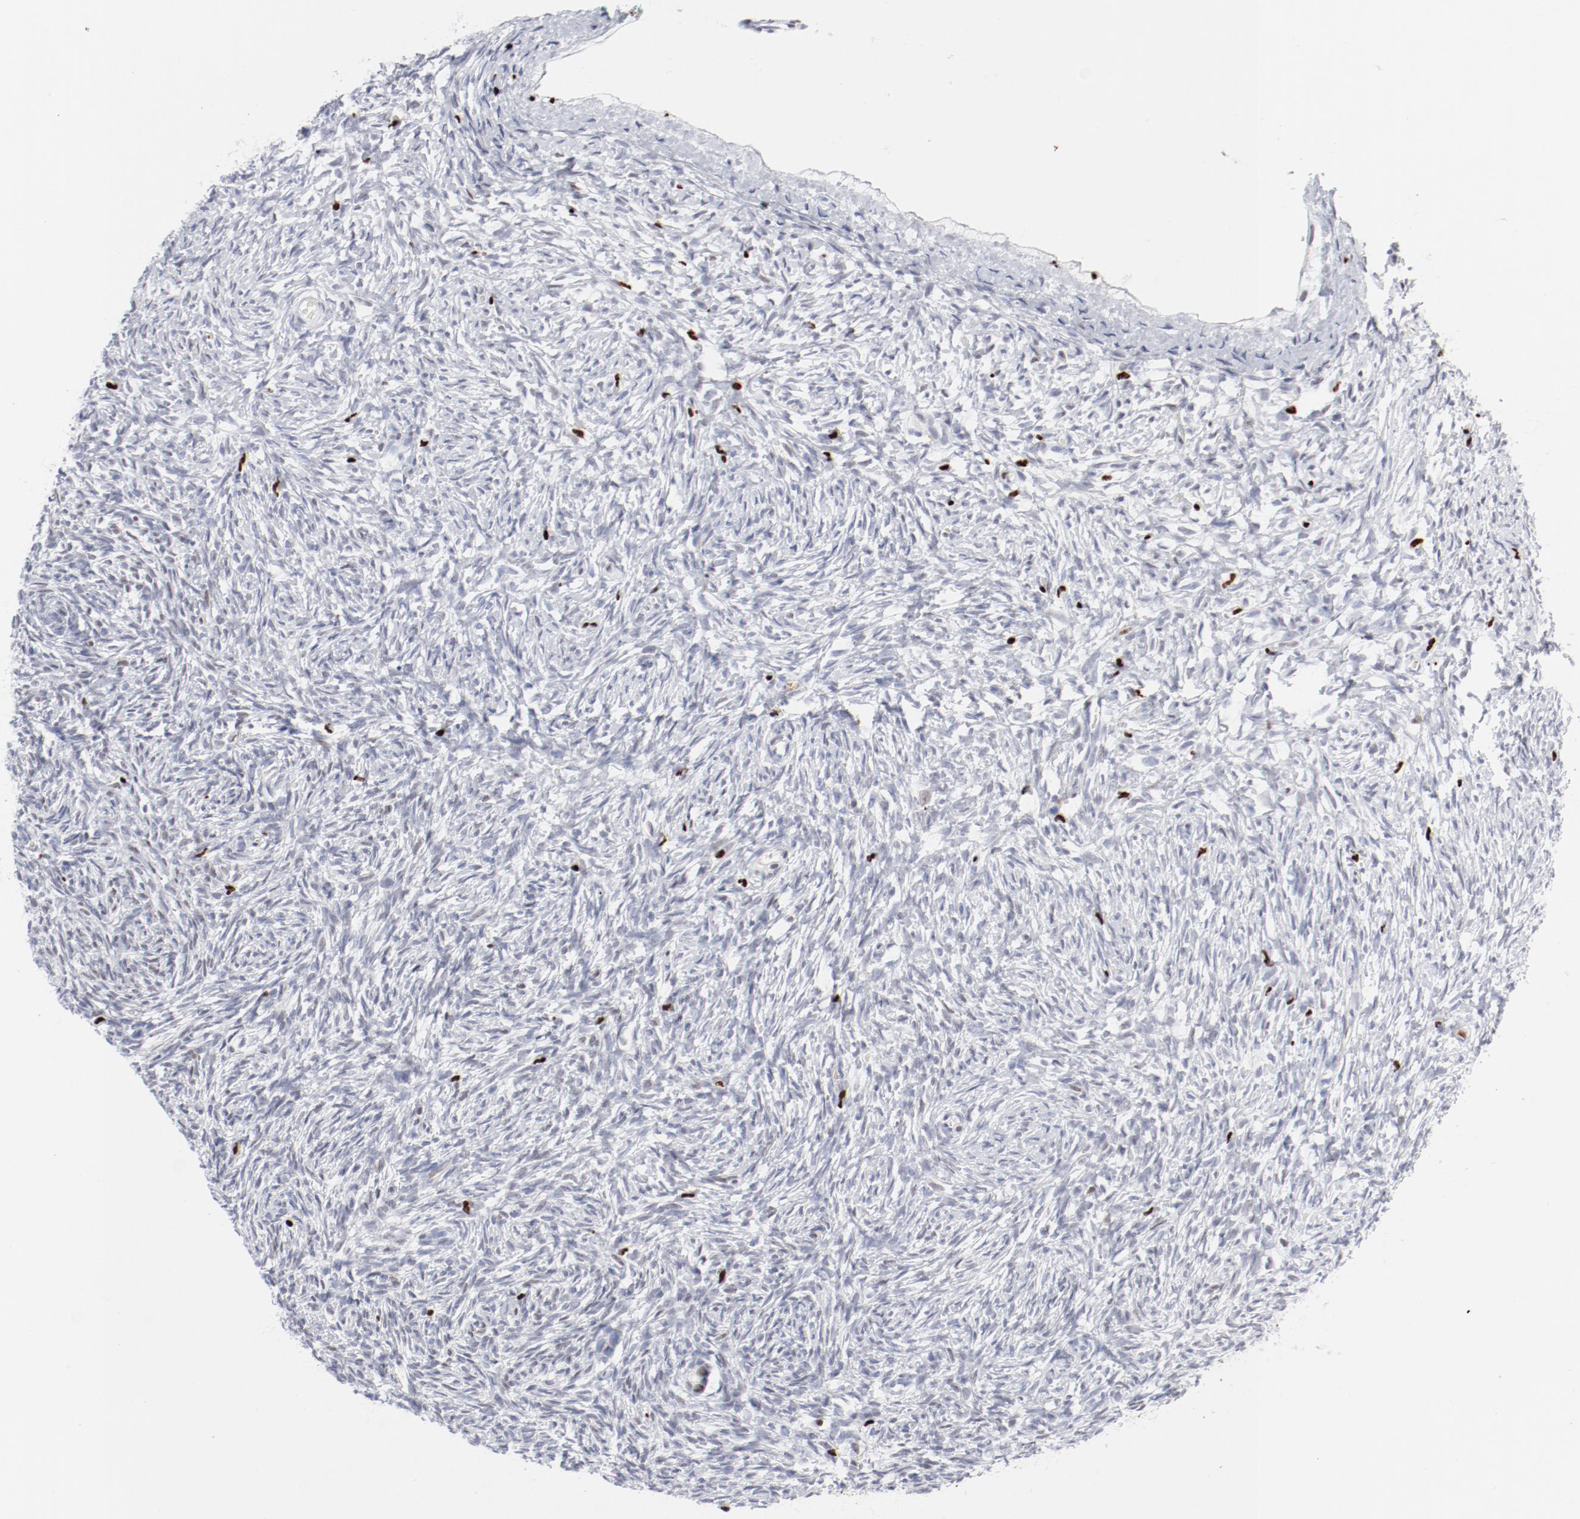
{"staining": {"intensity": "negative", "quantity": "none", "location": "none"}, "tissue": "ovary", "cell_type": "Ovarian stroma cells", "image_type": "normal", "snomed": [{"axis": "morphology", "description": "Normal tissue, NOS"}, {"axis": "topography", "description": "Ovary"}], "caption": "An immunohistochemistry (IHC) micrograph of normal ovary is shown. There is no staining in ovarian stroma cells of ovary.", "gene": "SMARCC2", "patient": {"sex": "female", "age": 35}}